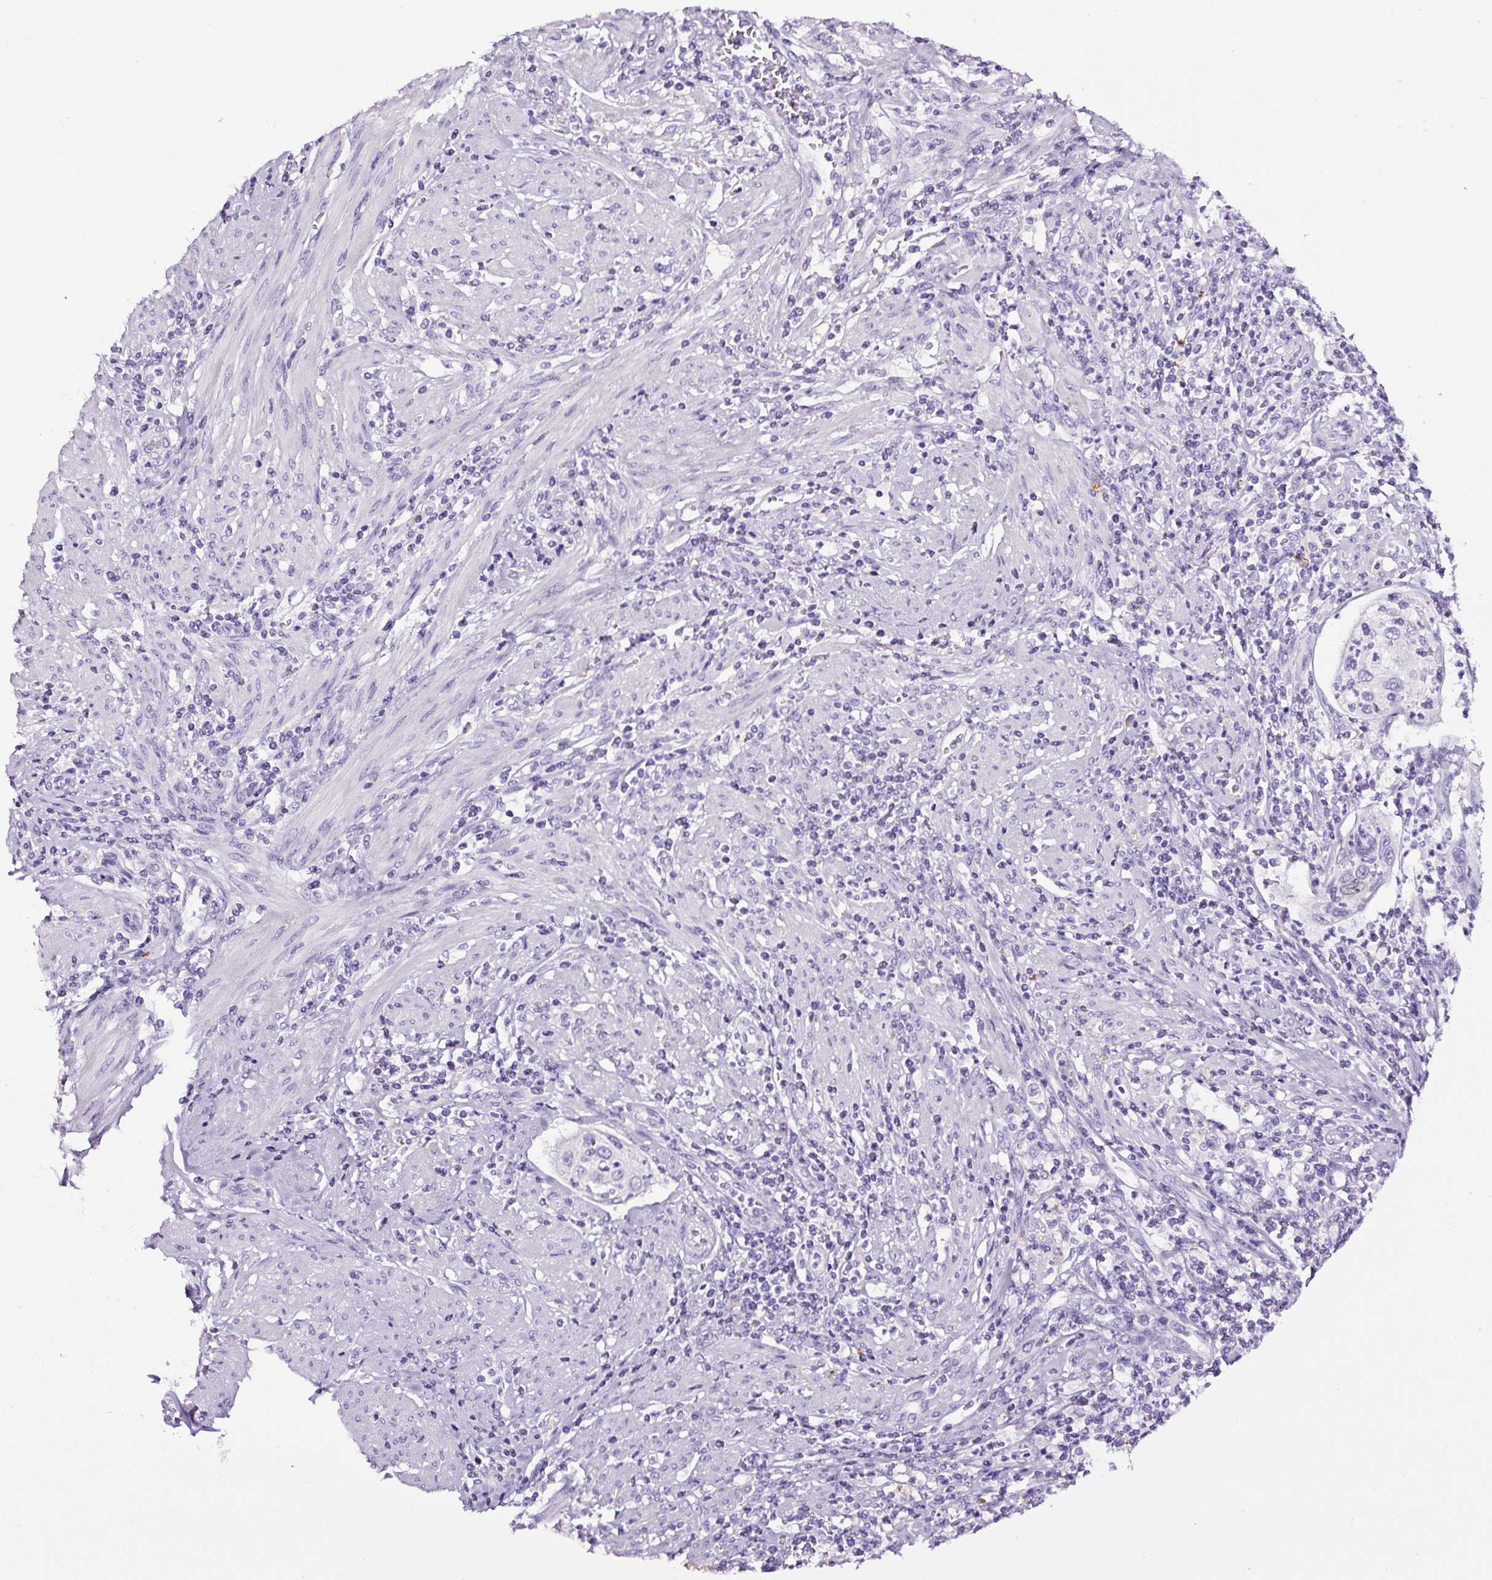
{"staining": {"intensity": "negative", "quantity": "none", "location": "none"}, "tissue": "cervical cancer", "cell_type": "Tumor cells", "image_type": "cancer", "snomed": [{"axis": "morphology", "description": "Squamous cell carcinoma, NOS"}, {"axis": "topography", "description": "Cervix"}], "caption": "Tumor cells show no significant protein positivity in cervical cancer (squamous cell carcinoma).", "gene": "SP8", "patient": {"sex": "female", "age": 70}}